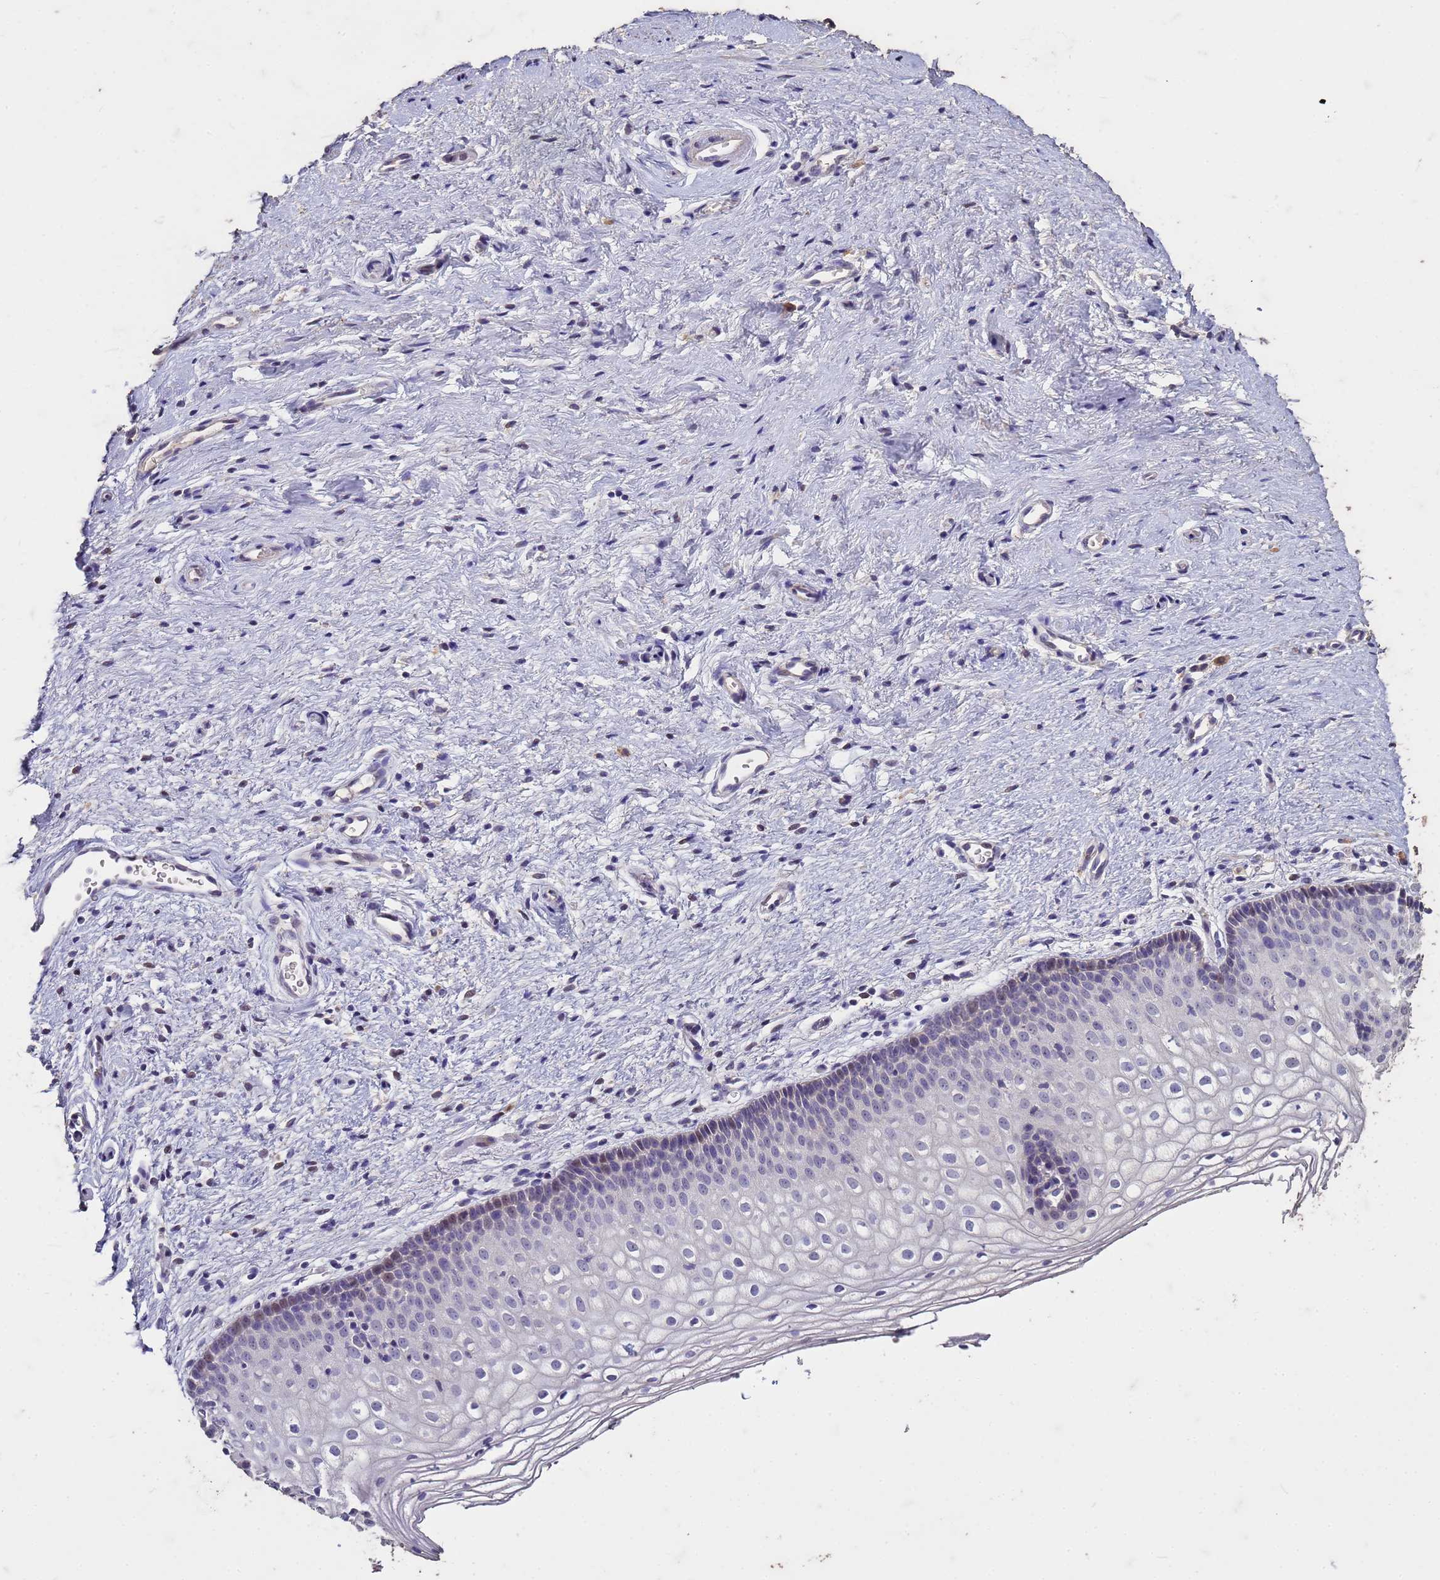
{"staining": {"intensity": "negative", "quantity": "none", "location": "none"}, "tissue": "vagina", "cell_type": "Squamous epithelial cells", "image_type": "normal", "snomed": [{"axis": "morphology", "description": "Normal tissue, NOS"}, {"axis": "topography", "description": "Vagina"}], "caption": "The micrograph demonstrates no significant positivity in squamous epithelial cells of vagina. (Stains: DAB immunohistochemistry with hematoxylin counter stain, Microscopy: brightfield microscopy at high magnification).", "gene": "FAM184B", "patient": {"sex": "female", "age": 60}}